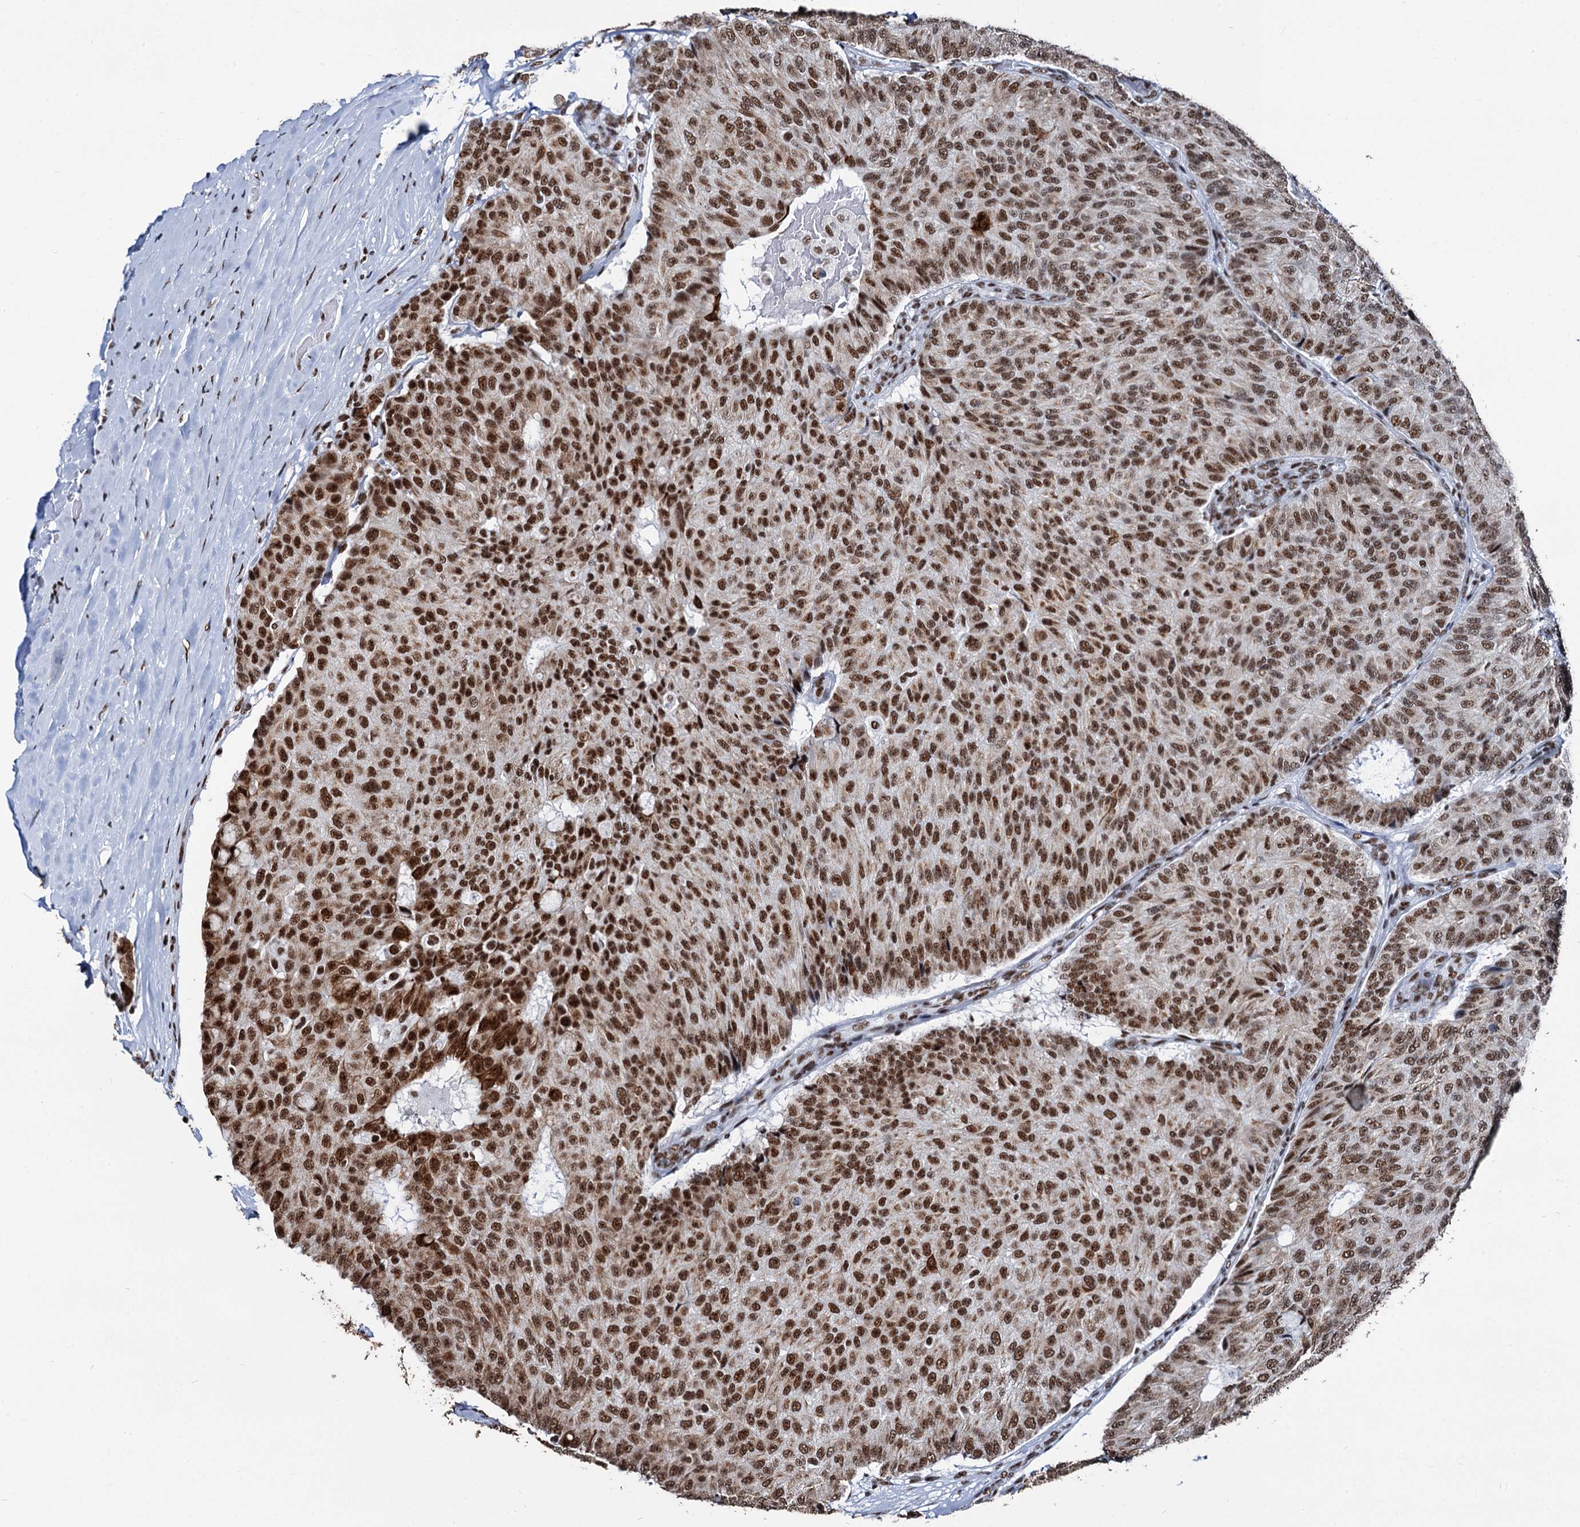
{"staining": {"intensity": "strong", "quantity": ">75%", "location": "nuclear"}, "tissue": "breast cancer", "cell_type": "Tumor cells", "image_type": "cancer", "snomed": [{"axis": "morphology", "description": "Duct carcinoma"}, {"axis": "topography", "description": "Breast"}], "caption": "A brown stain shows strong nuclear positivity of a protein in breast cancer (infiltrating ductal carcinoma) tumor cells.", "gene": "DDX23", "patient": {"sex": "female", "age": 75}}